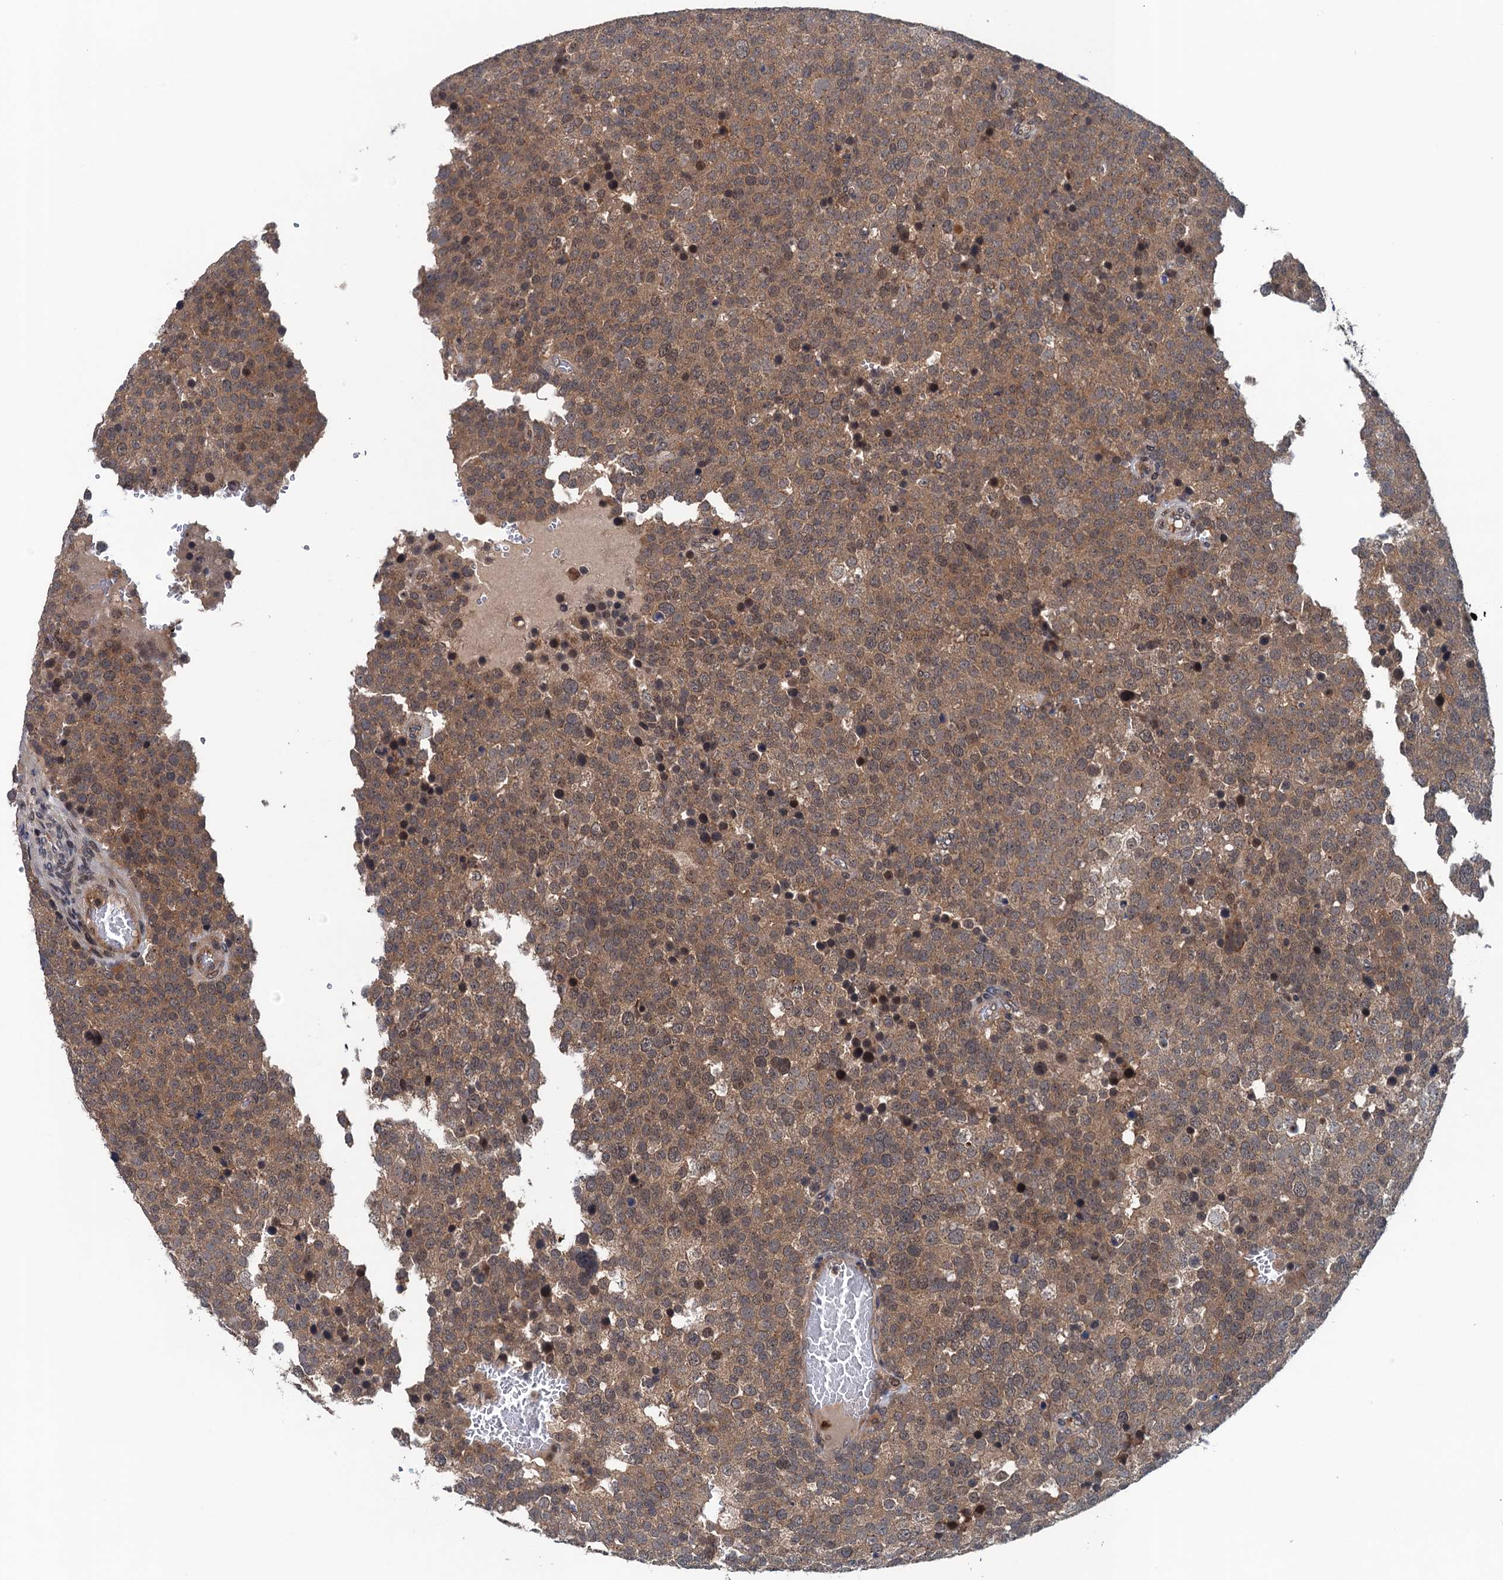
{"staining": {"intensity": "moderate", "quantity": ">75%", "location": "cytoplasmic/membranous"}, "tissue": "testis cancer", "cell_type": "Tumor cells", "image_type": "cancer", "snomed": [{"axis": "morphology", "description": "Seminoma, NOS"}, {"axis": "topography", "description": "Testis"}], "caption": "The photomicrograph reveals a brown stain indicating the presence of a protein in the cytoplasmic/membranous of tumor cells in seminoma (testis).", "gene": "RNF165", "patient": {"sex": "male", "age": 71}}